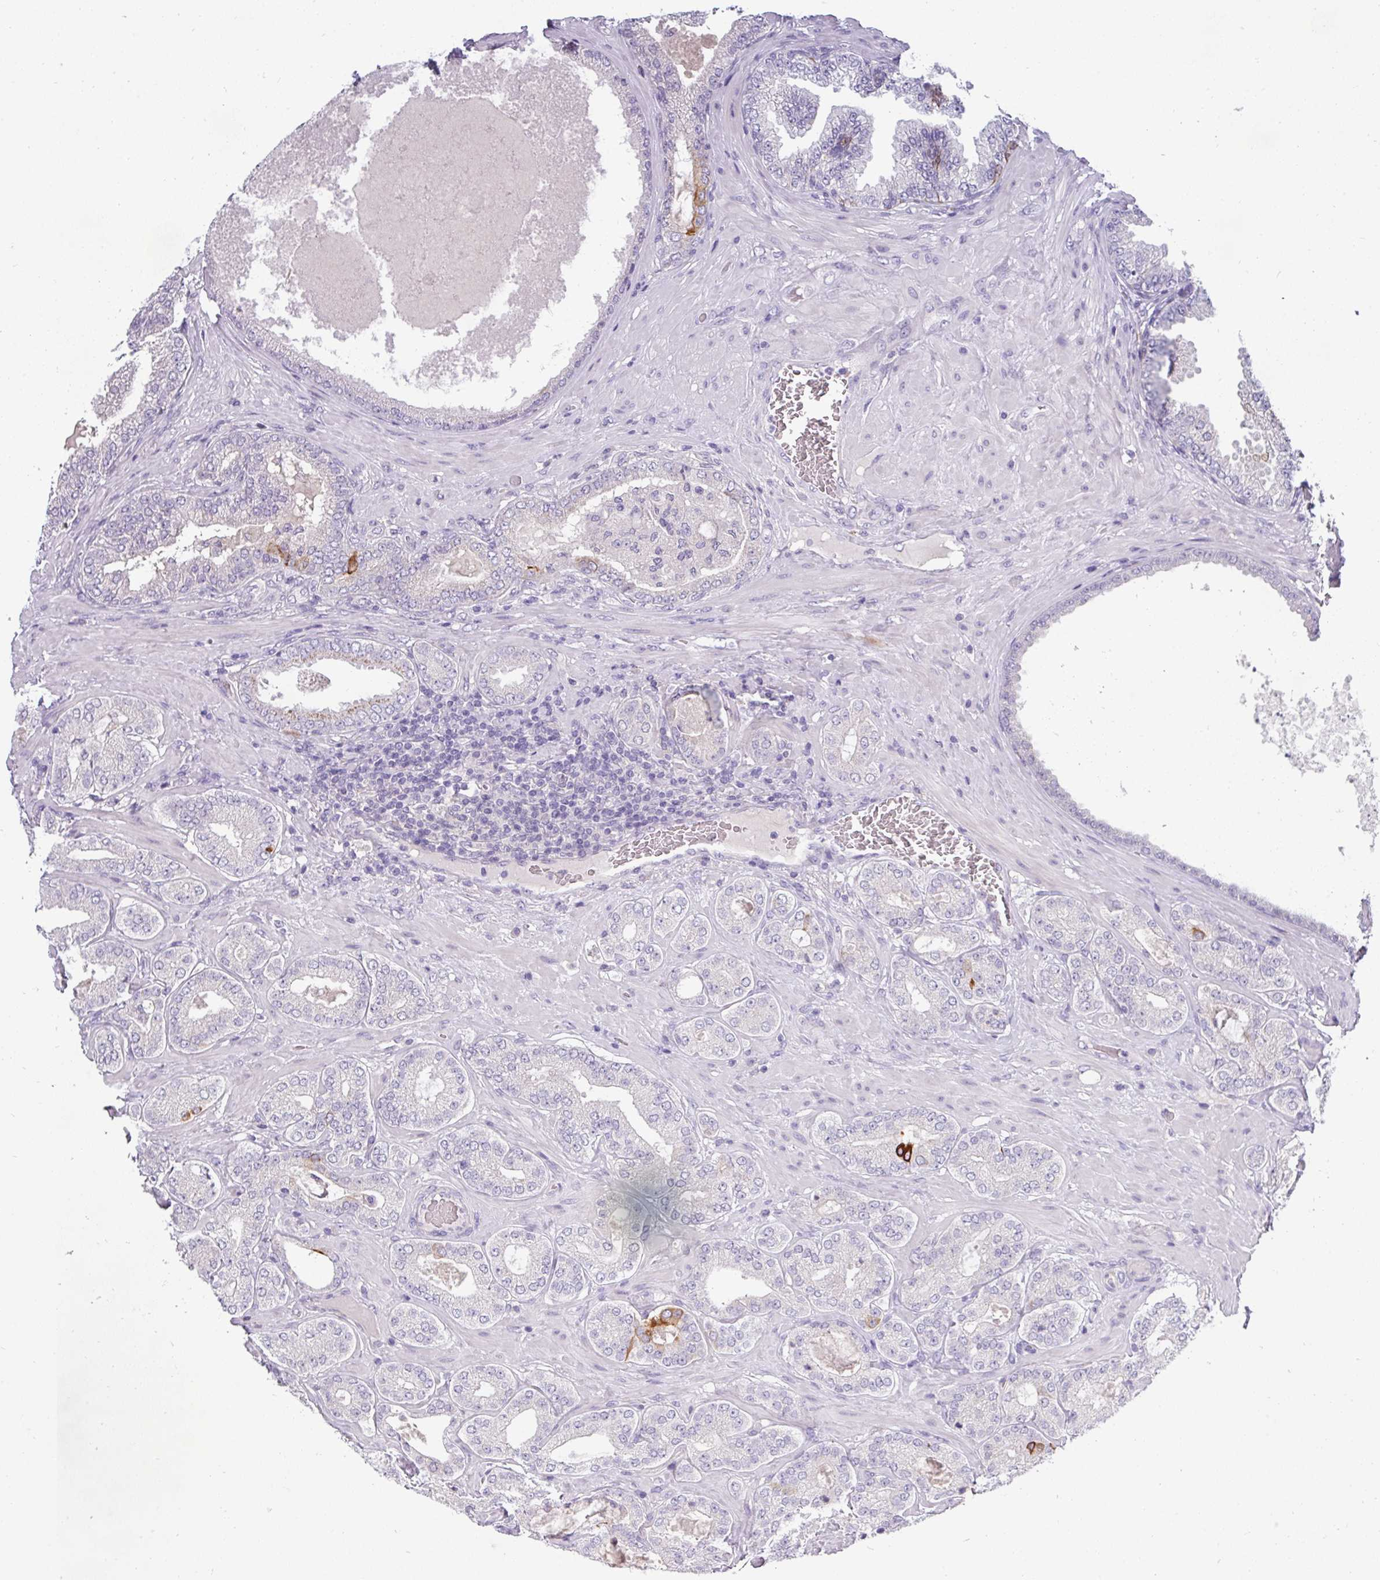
{"staining": {"intensity": "strong", "quantity": "<25%", "location": "cytoplasmic/membranous"}, "tissue": "prostate cancer", "cell_type": "Tumor cells", "image_type": "cancer", "snomed": [{"axis": "morphology", "description": "Adenocarcinoma, Low grade"}, {"axis": "topography", "description": "Prostate"}], "caption": "DAB immunohistochemical staining of human prostate cancer demonstrates strong cytoplasmic/membranous protein positivity in about <25% of tumor cells.", "gene": "ASXL3", "patient": {"sex": "male", "age": 63}}